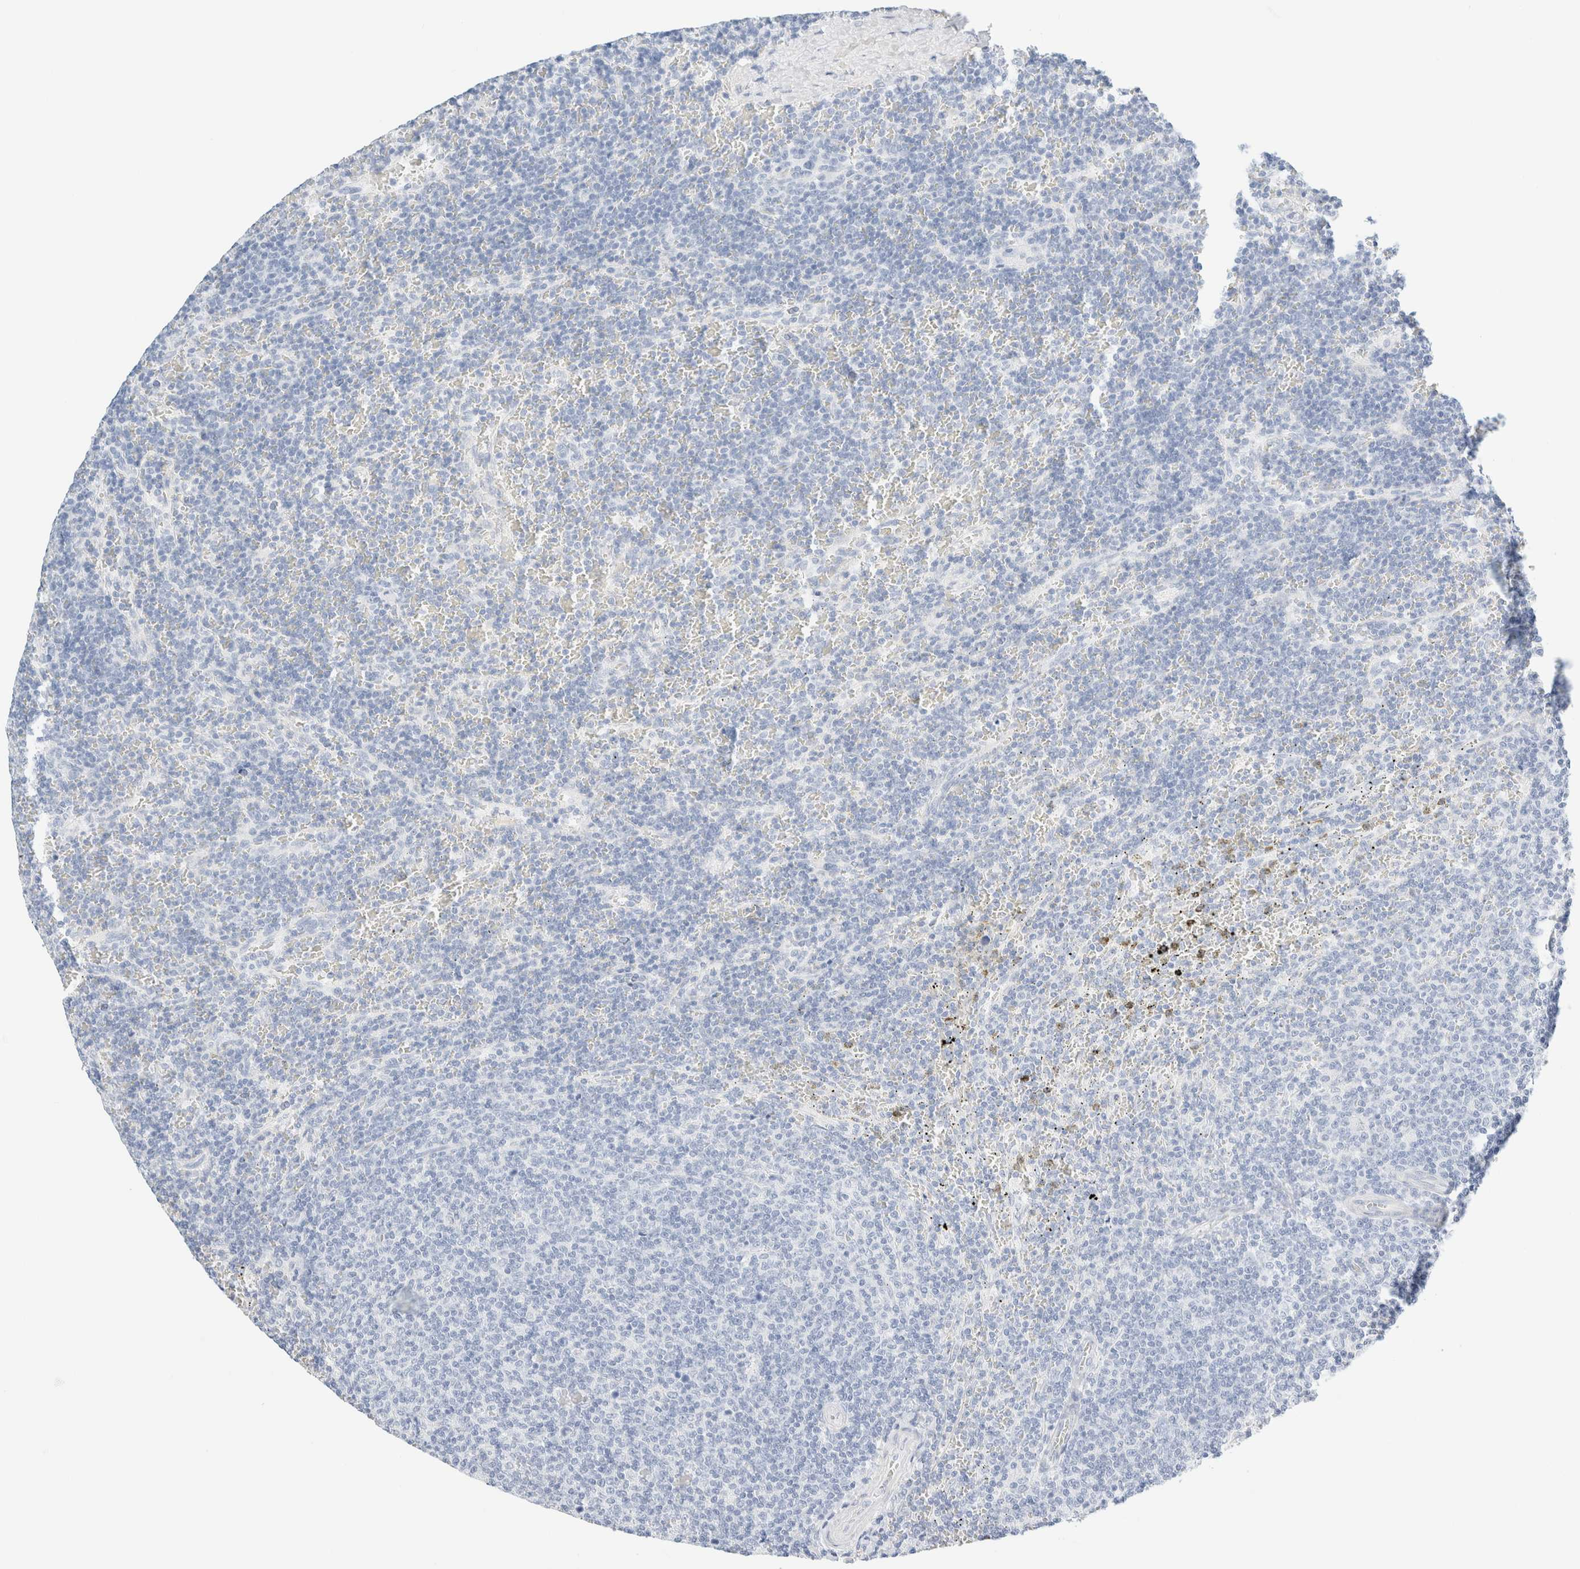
{"staining": {"intensity": "negative", "quantity": "none", "location": "none"}, "tissue": "lymphoma", "cell_type": "Tumor cells", "image_type": "cancer", "snomed": [{"axis": "morphology", "description": "Malignant lymphoma, non-Hodgkin's type, Low grade"}, {"axis": "topography", "description": "Spleen"}], "caption": "This is a photomicrograph of immunohistochemistry (IHC) staining of lymphoma, which shows no staining in tumor cells. Nuclei are stained in blue.", "gene": "DPYS", "patient": {"sex": "female", "age": 50}}